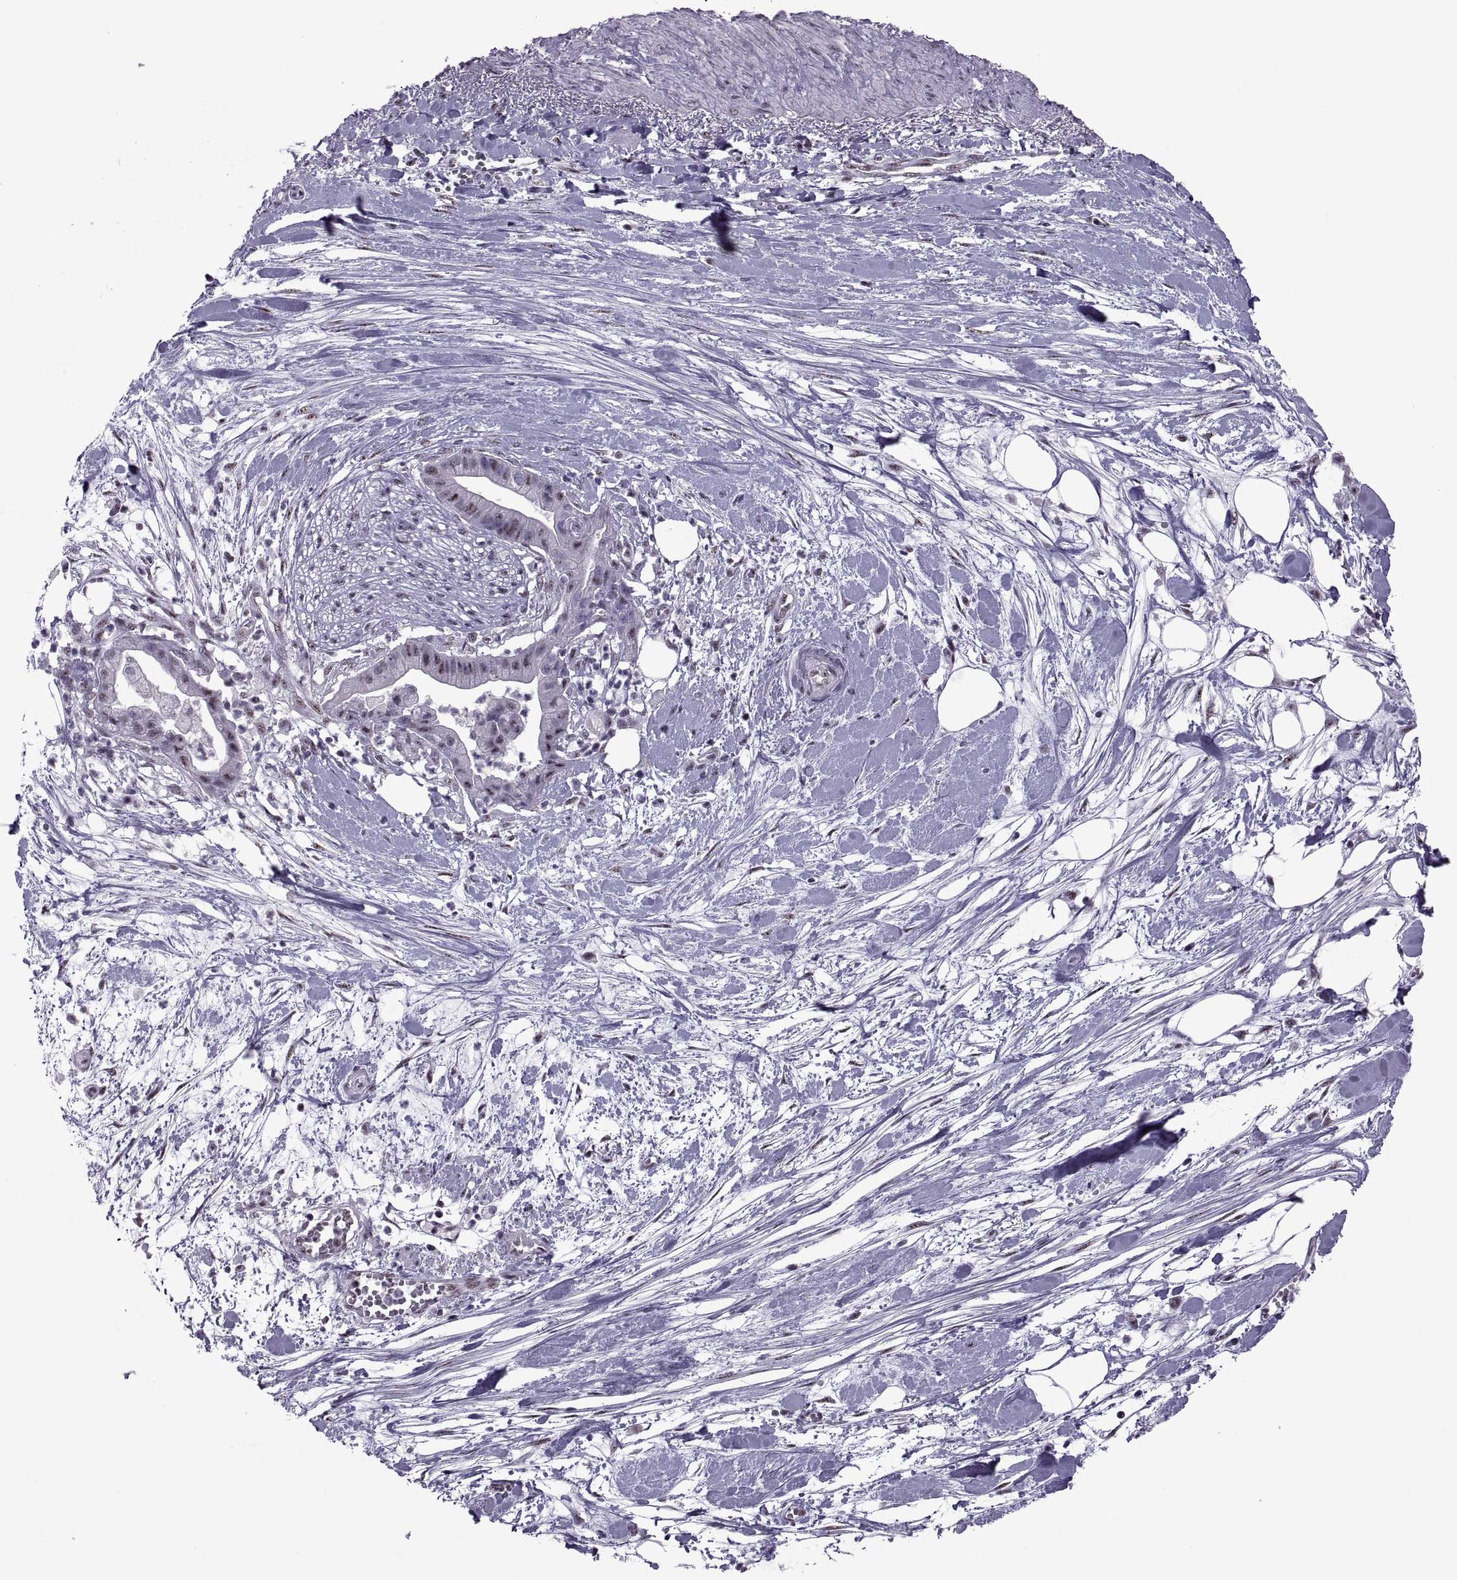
{"staining": {"intensity": "weak", "quantity": "25%-75%", "location": "nuclear"}, "tissue": "pancreatic cancer", "cell_type": "Tumor cells", "image_type": "cancer", "snomed": [{"axis": "morphology", "description": "Normal tissue, NOS"}, {"axis": "morphology", "description": "Adenocarcinoma, NOS"}, {"axis": "topography", "description": "Lymph node"}, {"axis": "topography", "description": "Pancreas"}], "caption": "Immunohistochemistry (IHC) (DAB) staining of pancreatic cancer (adenocarcinoma) displays weak nuclear protein positivity in approximately 25%-75% of tumor cells.", "gene": "MAGEA4", "patient": {"sex": "female", "age": 58}}